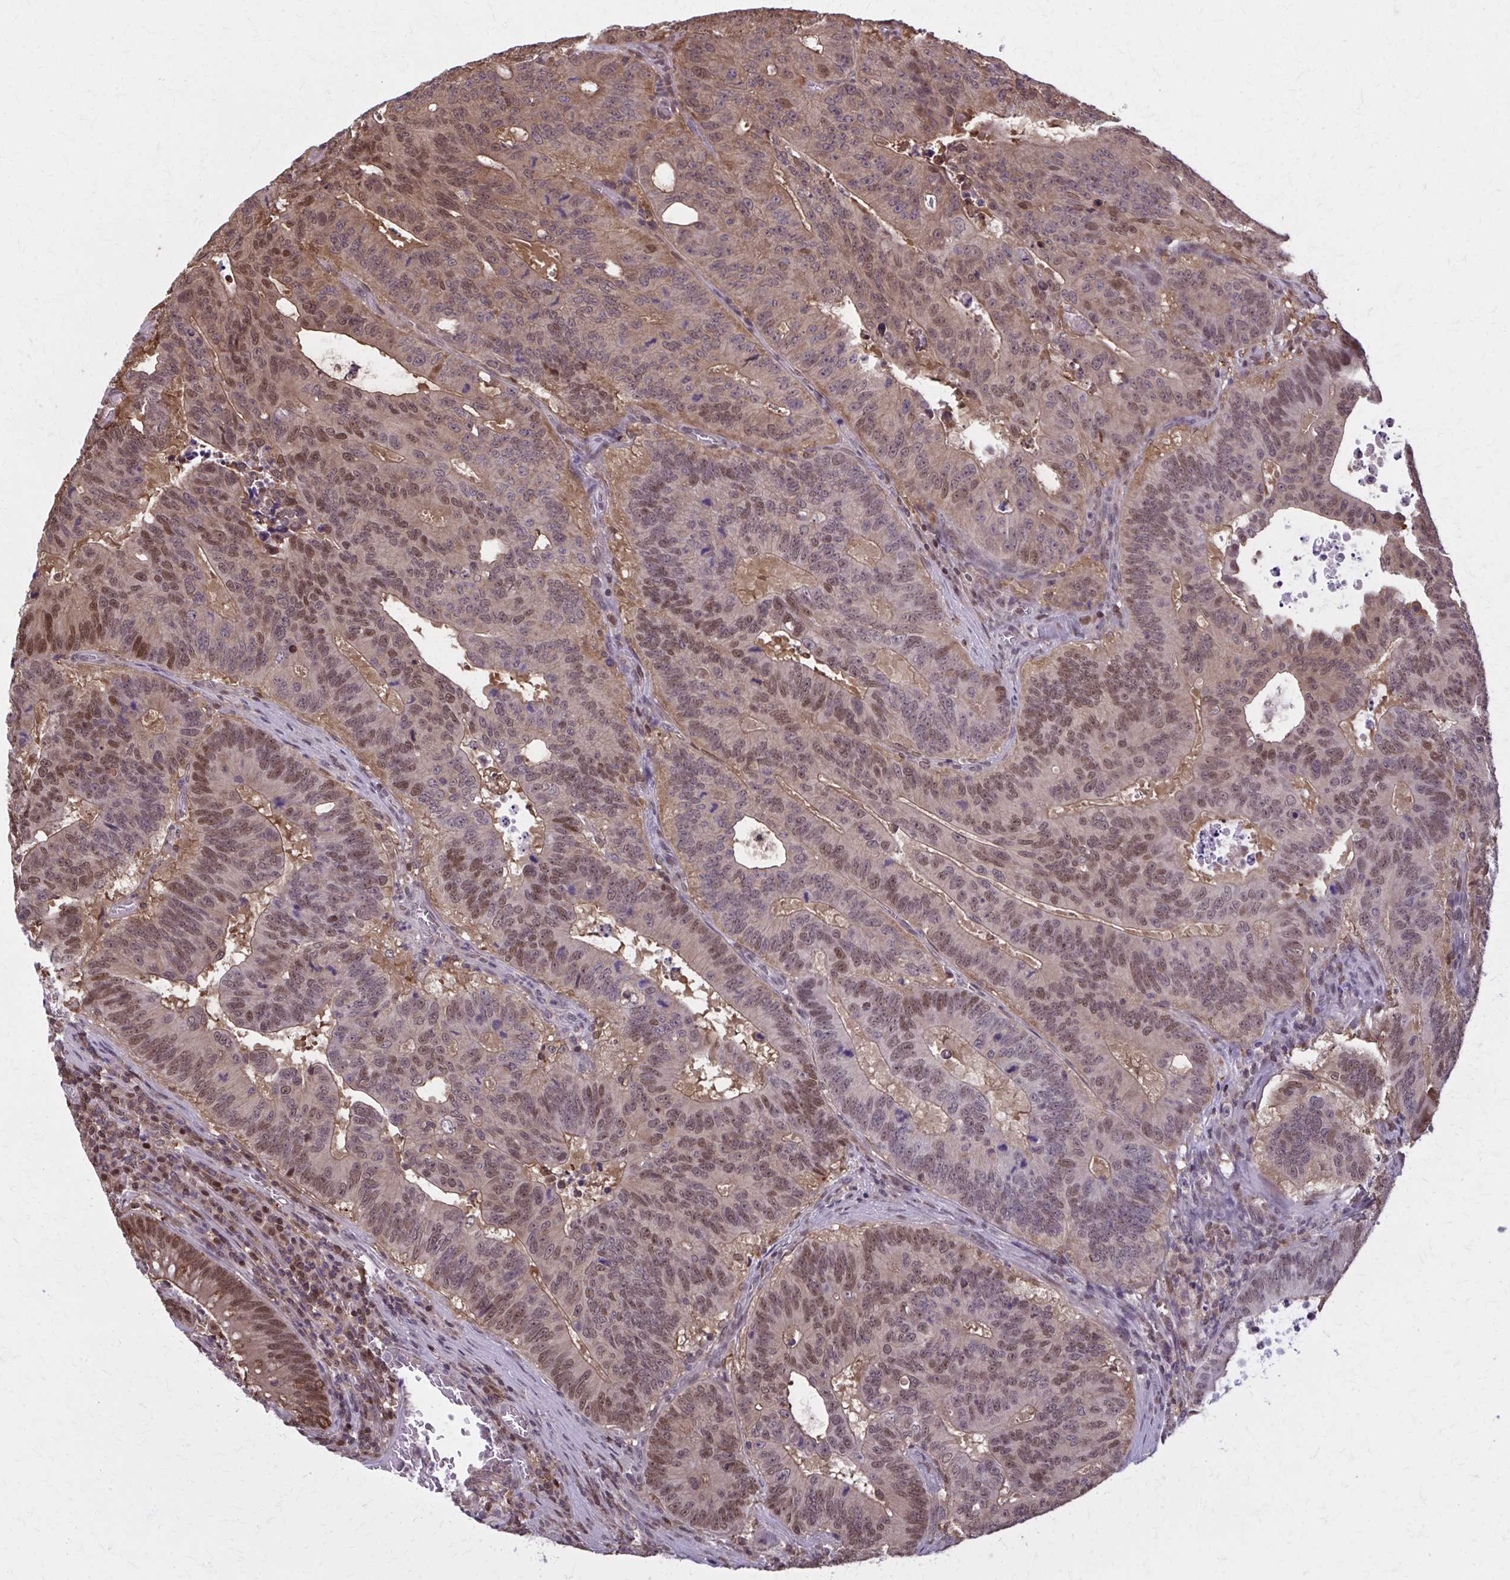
{"staining": {"intensity": "moderate", "quantity": ">75%", "location": "cytoplasmic/membranous,nuclear"}, "tissue": "colorectal cancer", "cell_type": "Tumor cells", "image_type": "cancer", "snomed": [{"axis": "morphology", "description": "Adenocarcinoma, NOS"}, {"axis": "topography", "description": "Colon"}], "caption": "Colorectal cancer stained with a protein marker exhibits moderate staining in tumor cells.", "gene": "MDH1", "patient": {"sex": "male", "age": 62}}